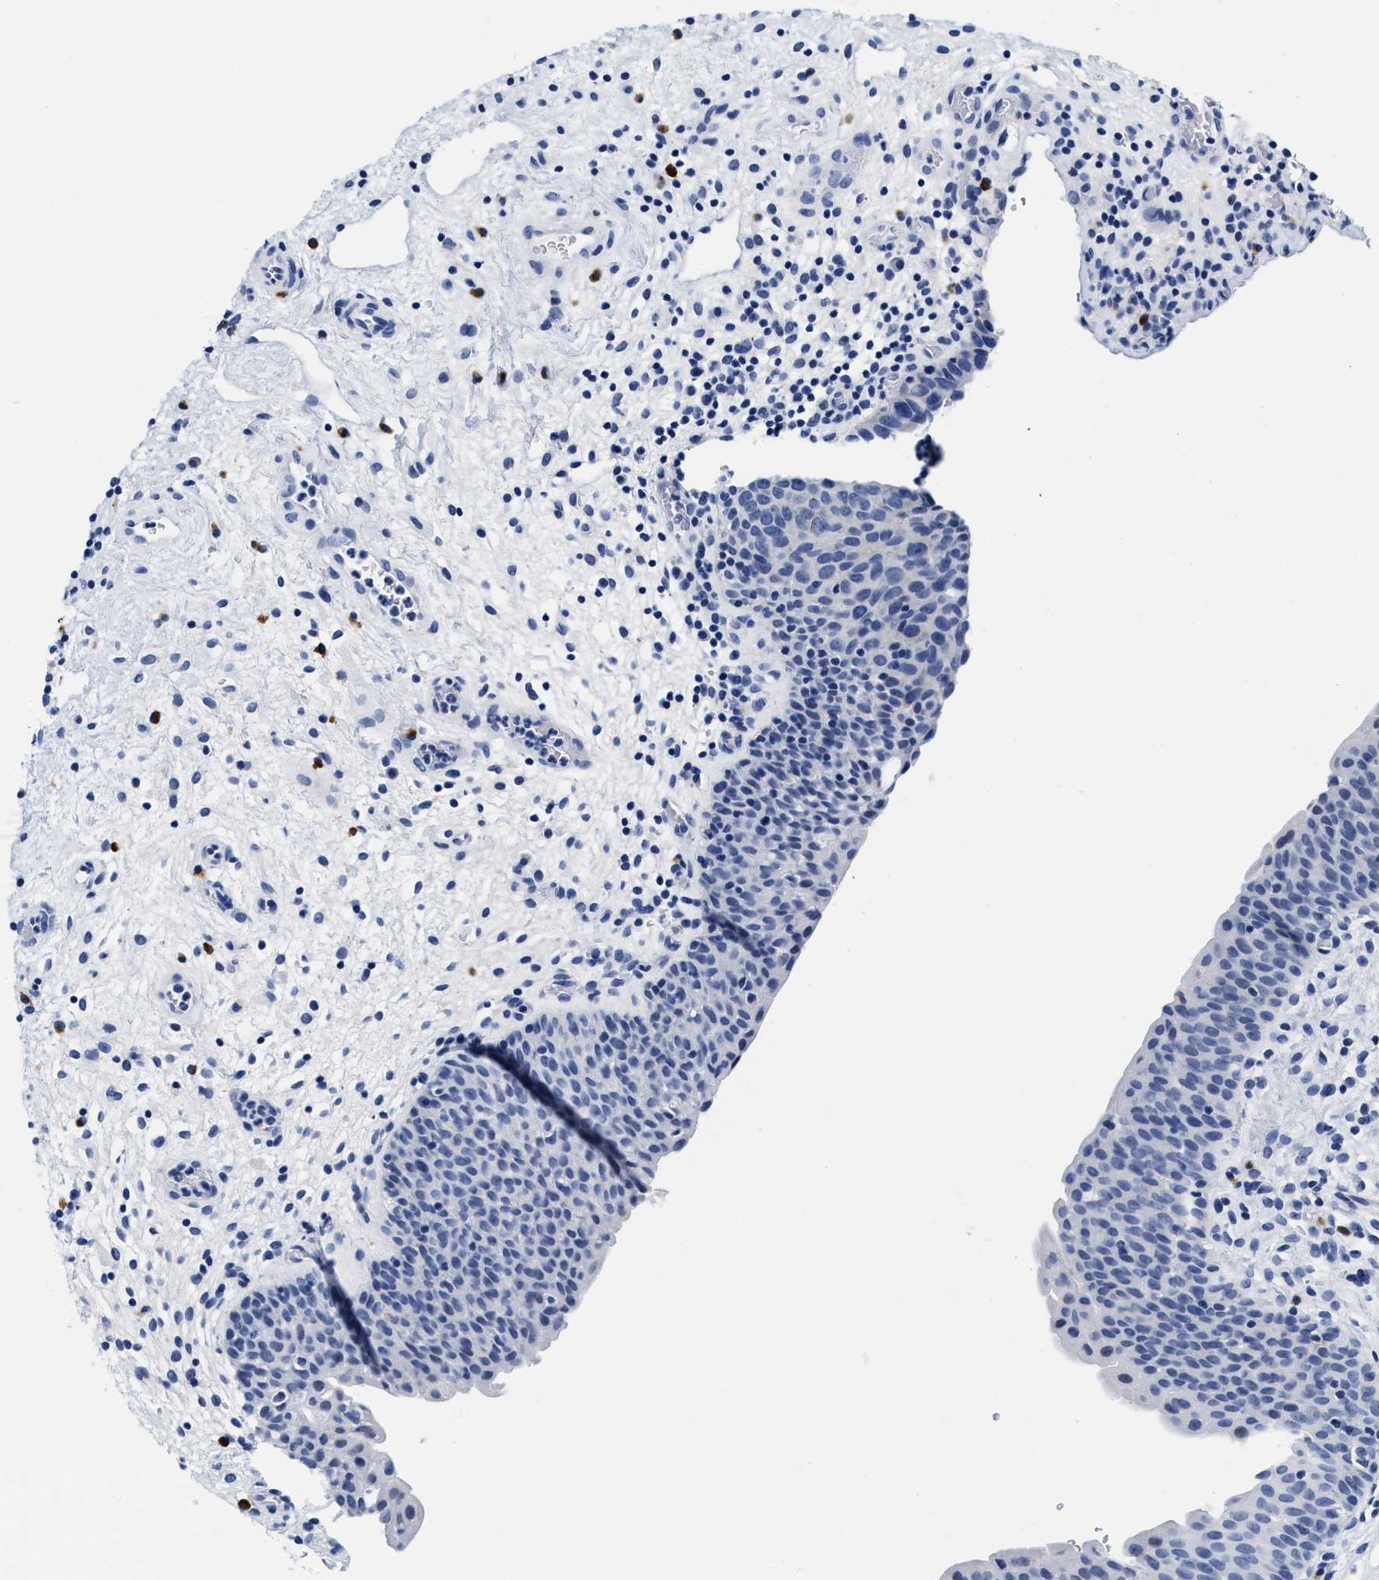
{"staining": {"intensity": "negative", "quantity": "none", "location": "none"}, "tissue": "urinary bladder", "cell_type": "Urothelial cells", "image_type": "normal", "snomed": [{"axis": "morphology", "description": "Normal tissue, NOS"}, {"axis": "topography", "description": "Urinary bladder"}], "caption": "Benign urinary bladder was stained to show a protein in brown. There is no significant positivity in urothelial cells. Nuclei are stained in blue.", "gene": "CER1", "patient": {"sex": "male", "age": 37}}